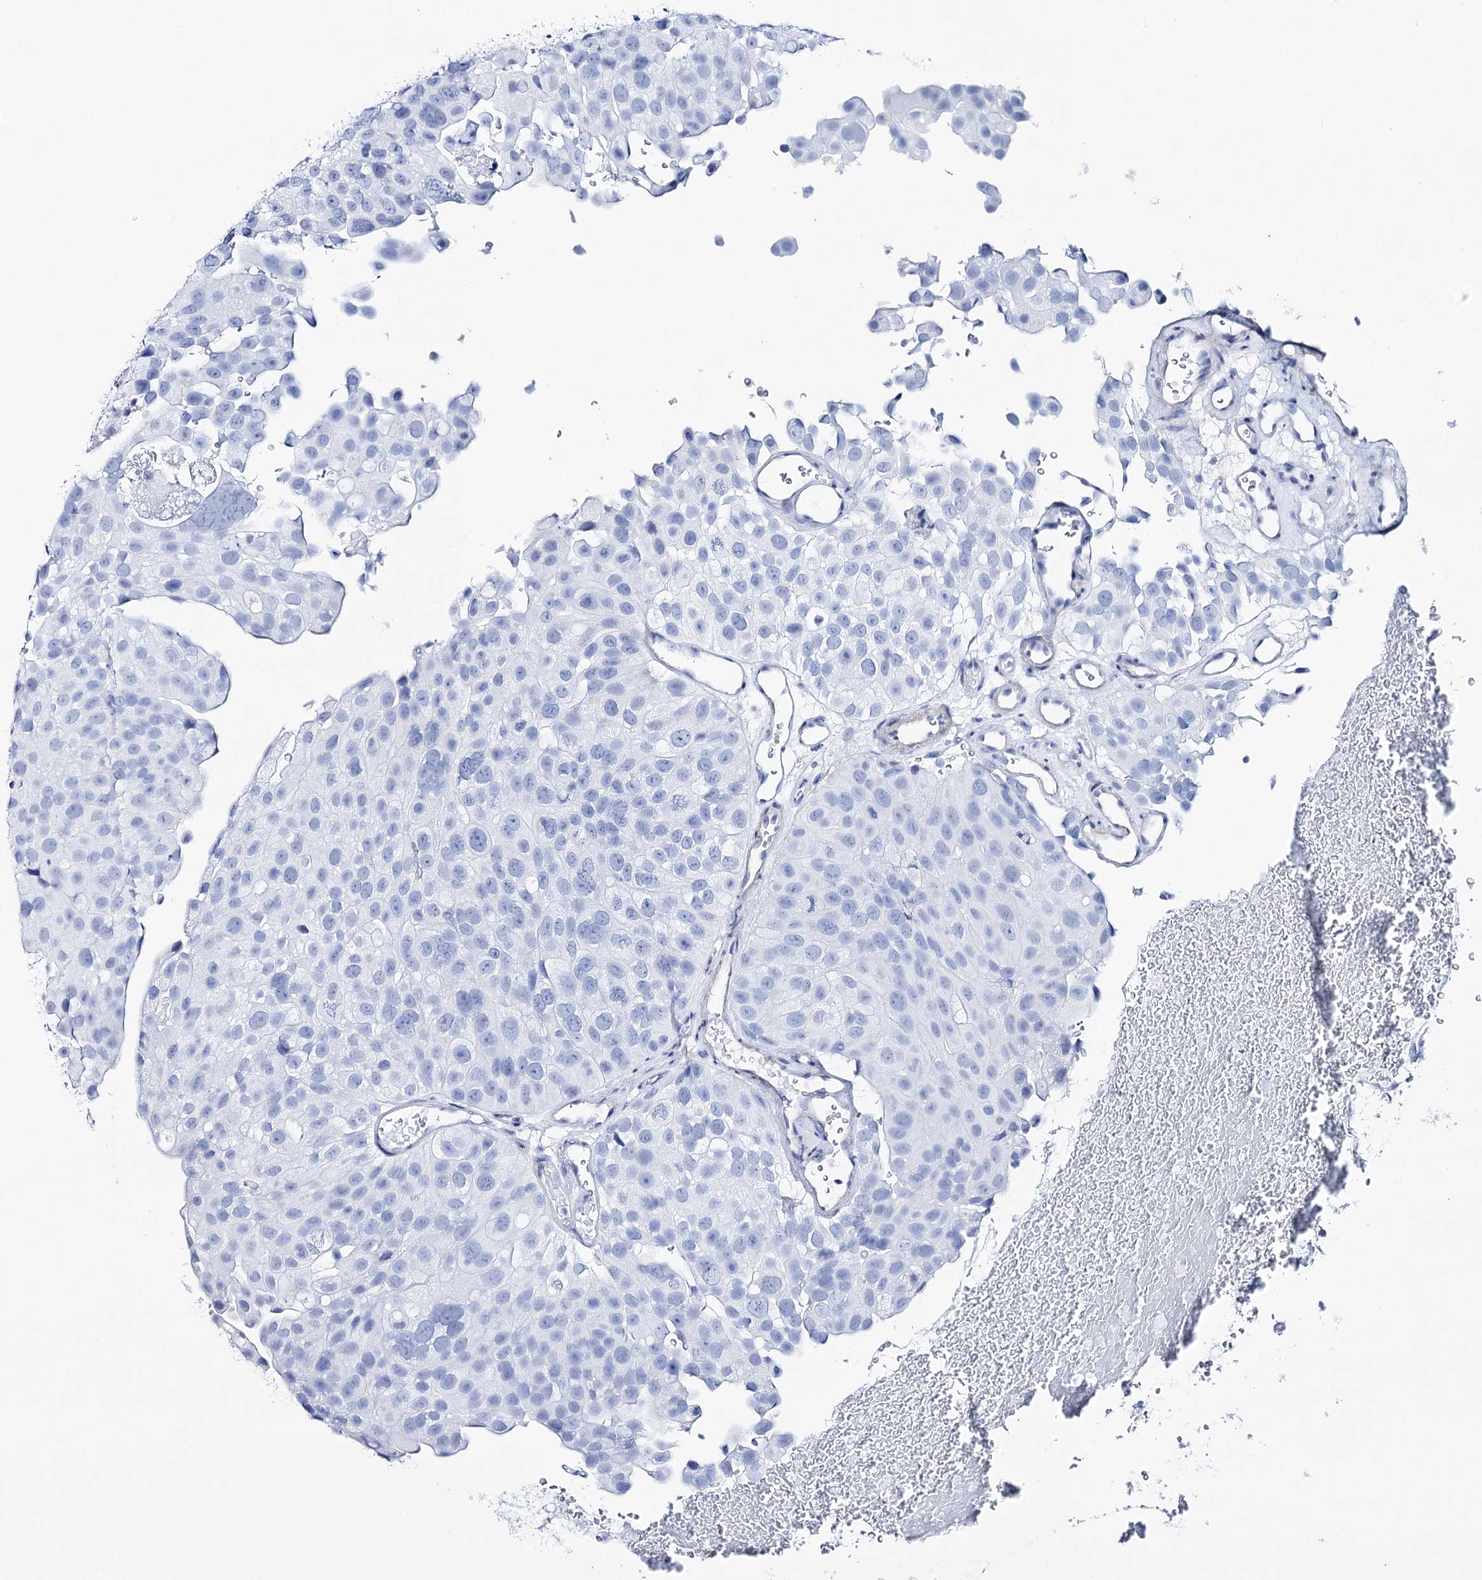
{"staining": {"intensity": "negative", "quantity": "none", "location": "none"}, "tissue": "urothelial cancer", "cell_type": "Tumor cells", "image_type": "cancer", "snomed": [{"axis": "morphology", "description": "Urothelial carcinoma, Low grade"}, {"axis": "topography", "description": "Urinary bladder"}], "caption": "Urothelial carcinoma (low-grade) stained for a protein using immunohistochemistry (IHC) demonstrates no expression tumor cells.", "gene": "CSN3", "patient": {"sex": "male", "age": 78}}